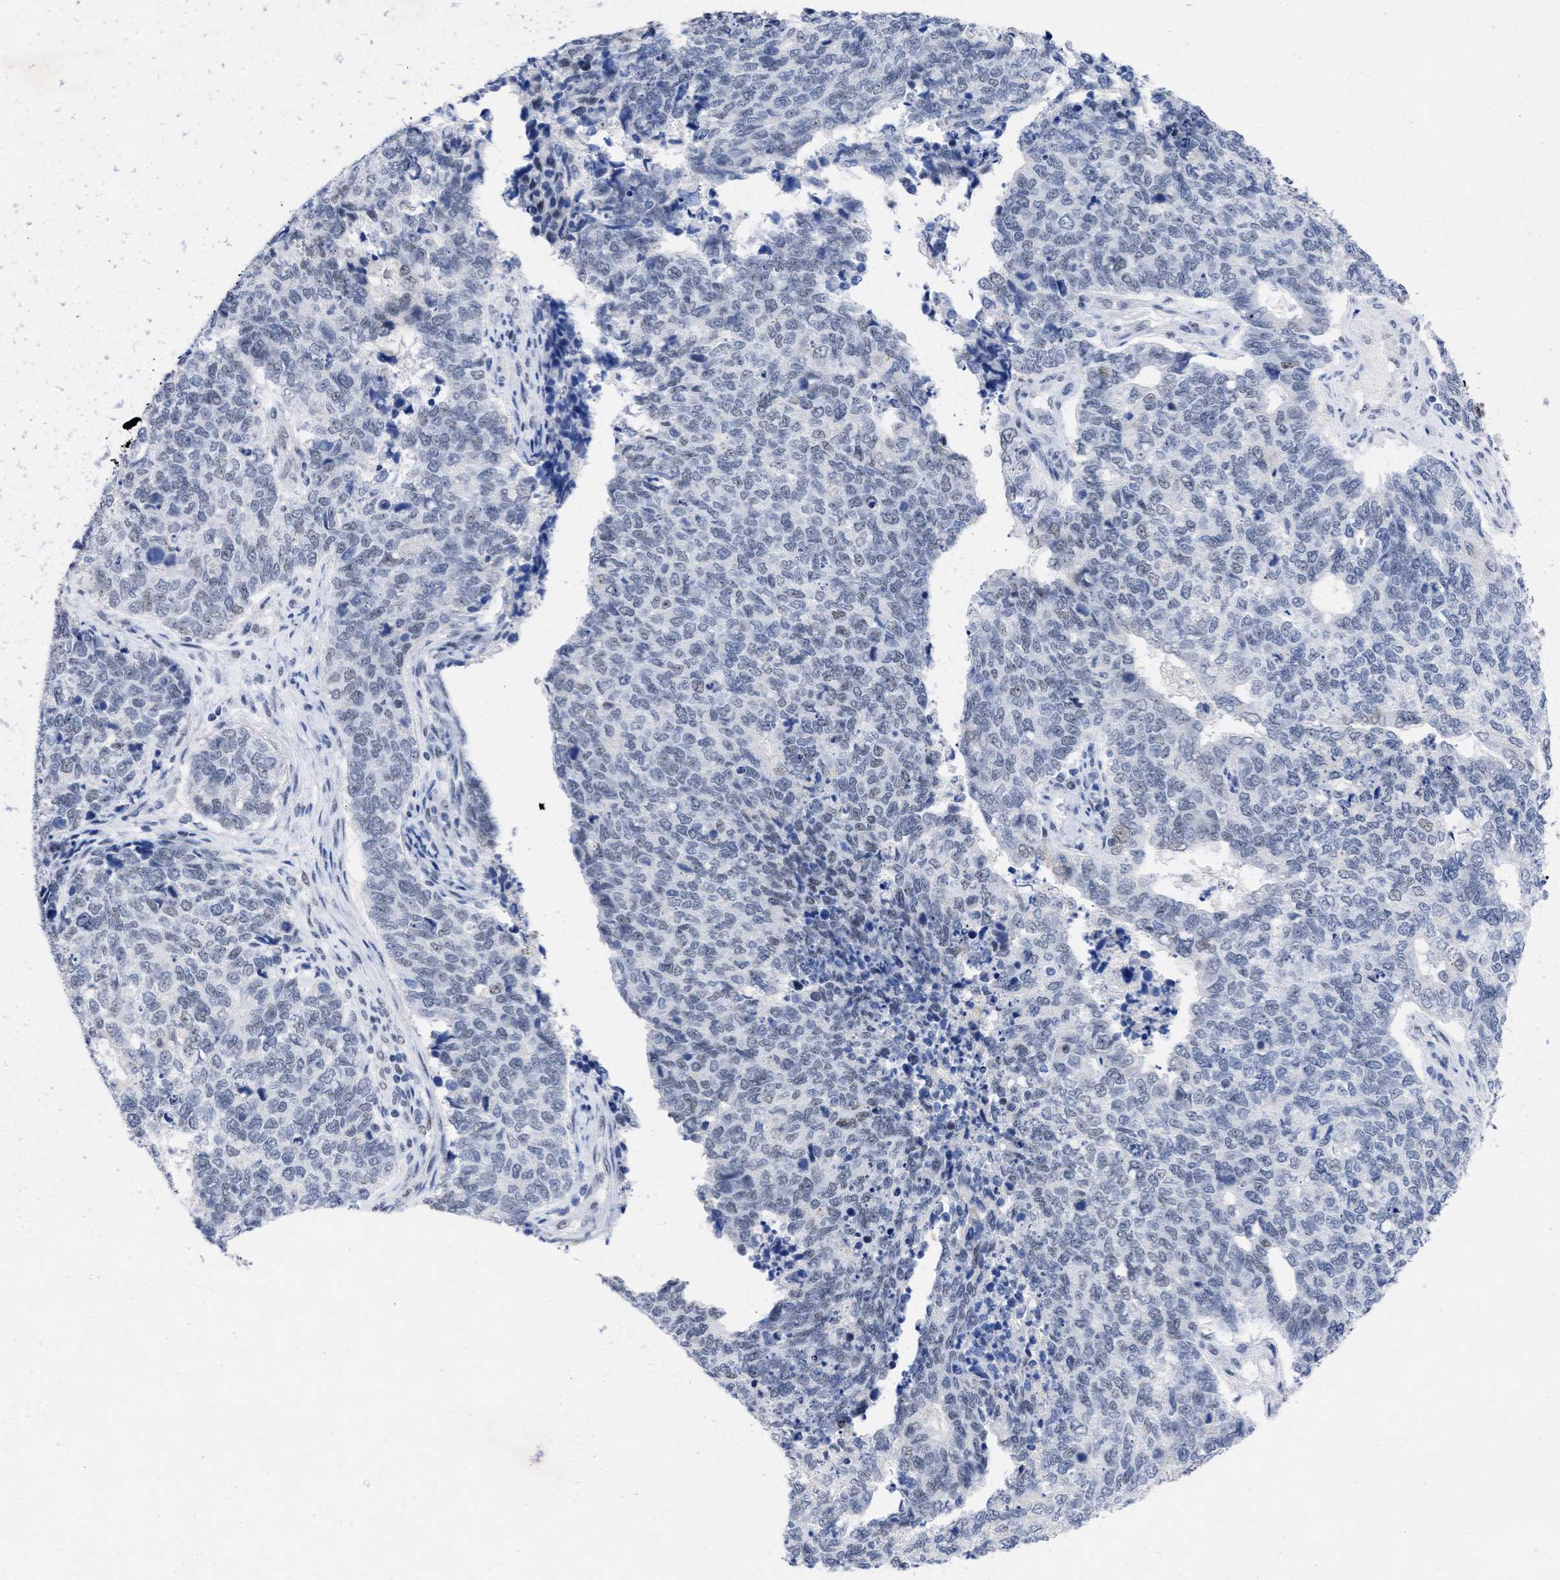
{"staining": {"intensity": "negative", "quantity": "none", "location": "none"}, "tissue": "cervical cancer", "cell_type": "Tumor cells", "image_type": "cancer", "snomed": [{"axis": "morphology", "description": "Squamous cell carcinoma, NOS"}, {"axis": "topography", "description": "Cervix"}], "caption": "Tumor cells are negative for protein expression in human cervical cancer (squamous cell carcinoma).", "gene": "DDX41", "patient": {"sex": "female", "age": 63}}